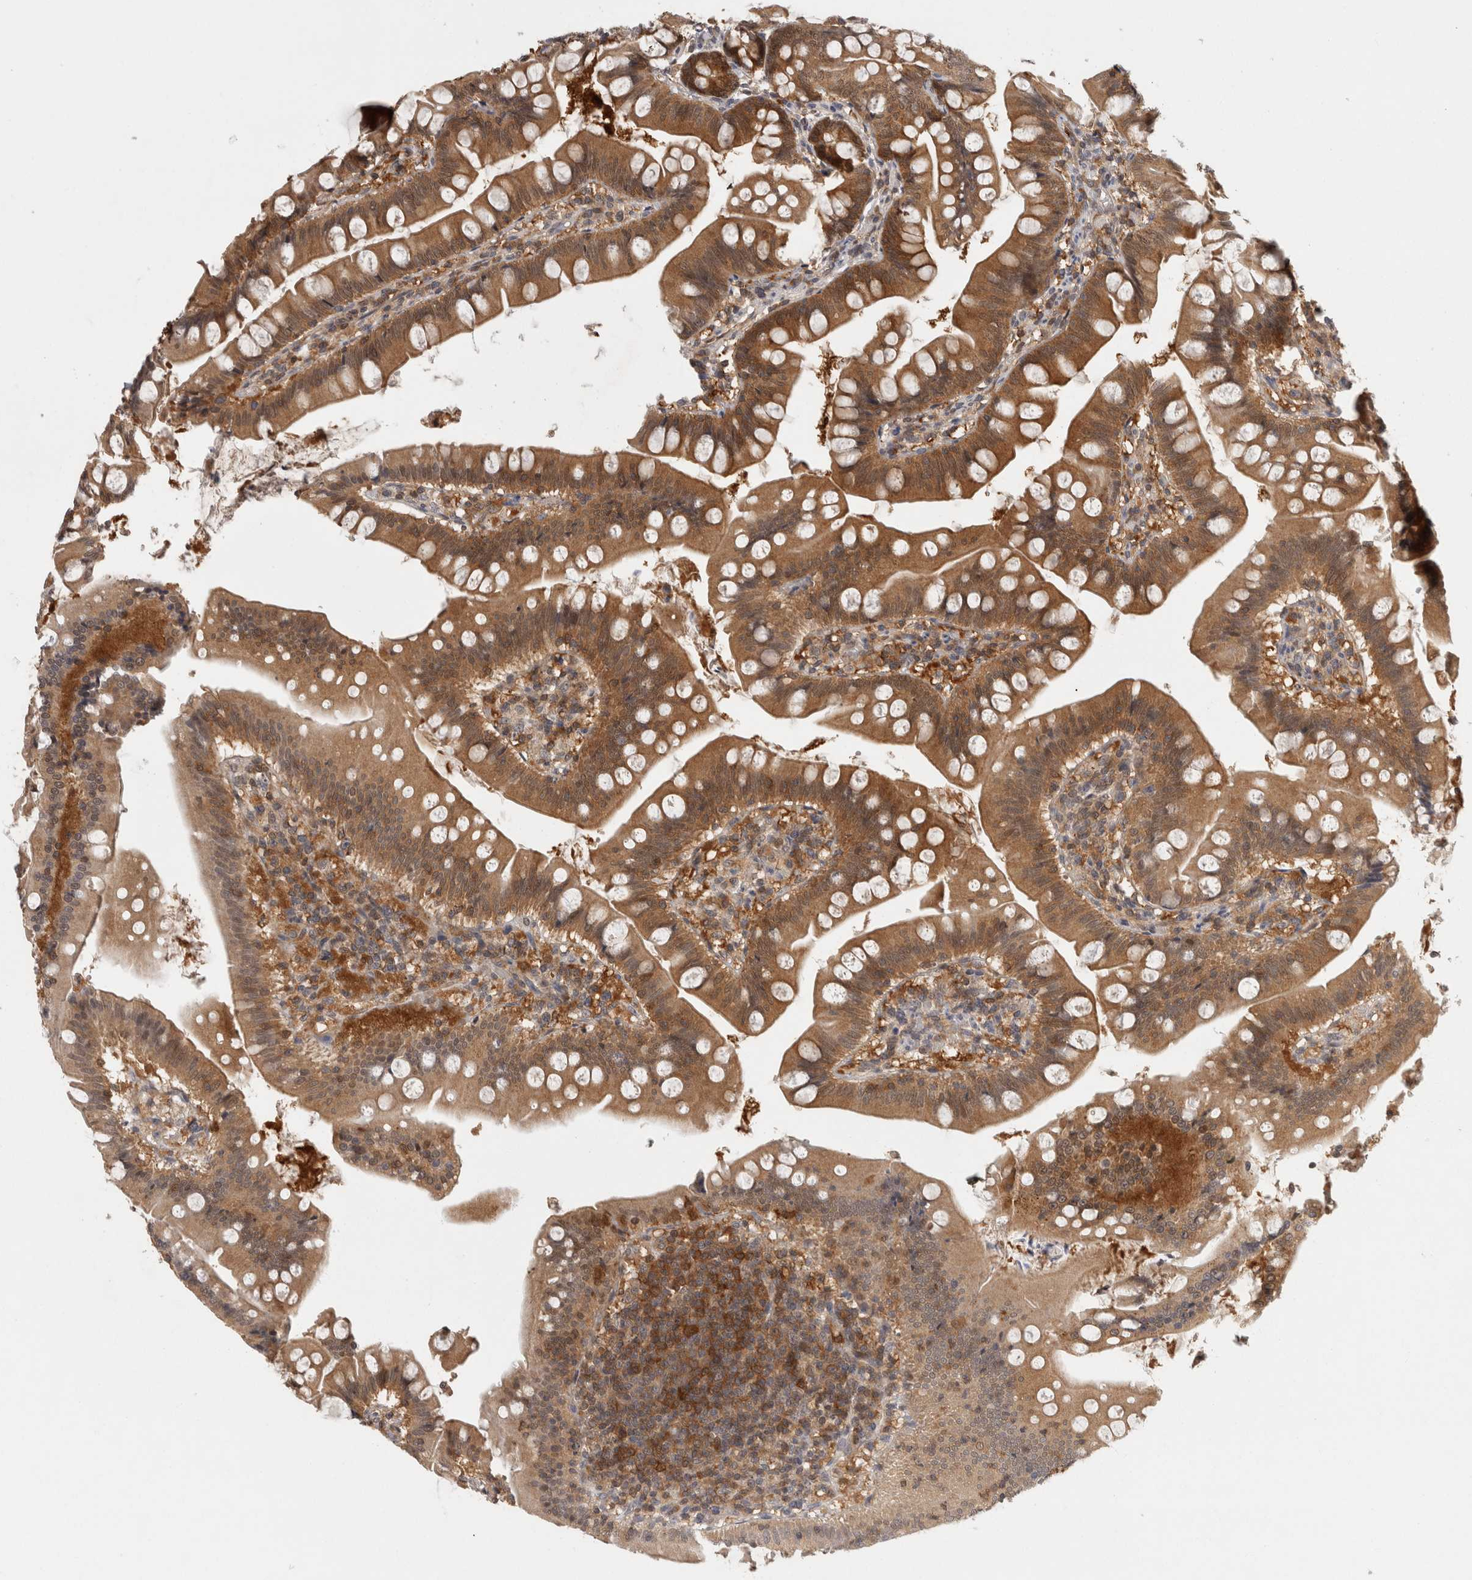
{"staining": {"intensity": "moderate", "quantity": ">75%", "location": "cytoplasmic/membranous"}, "tissue": "small intestine", "cell_type": "Glandular cells", "image_type": "normal", "snomed": [{"axis": "morphology", "description": "Normal tissue, NOS"}, {"axis": "topography", "description": "Small intestine"}], "caption": "Immunohistochemistry micrograph of normal human small intestine stained for a protein (brown), which shows medium levels of moderate cytoplasmic/membranous expression in about >75% of glandular cells.", "gene": "ACAT2", "patient": {"sex": "male", "age": 7}}